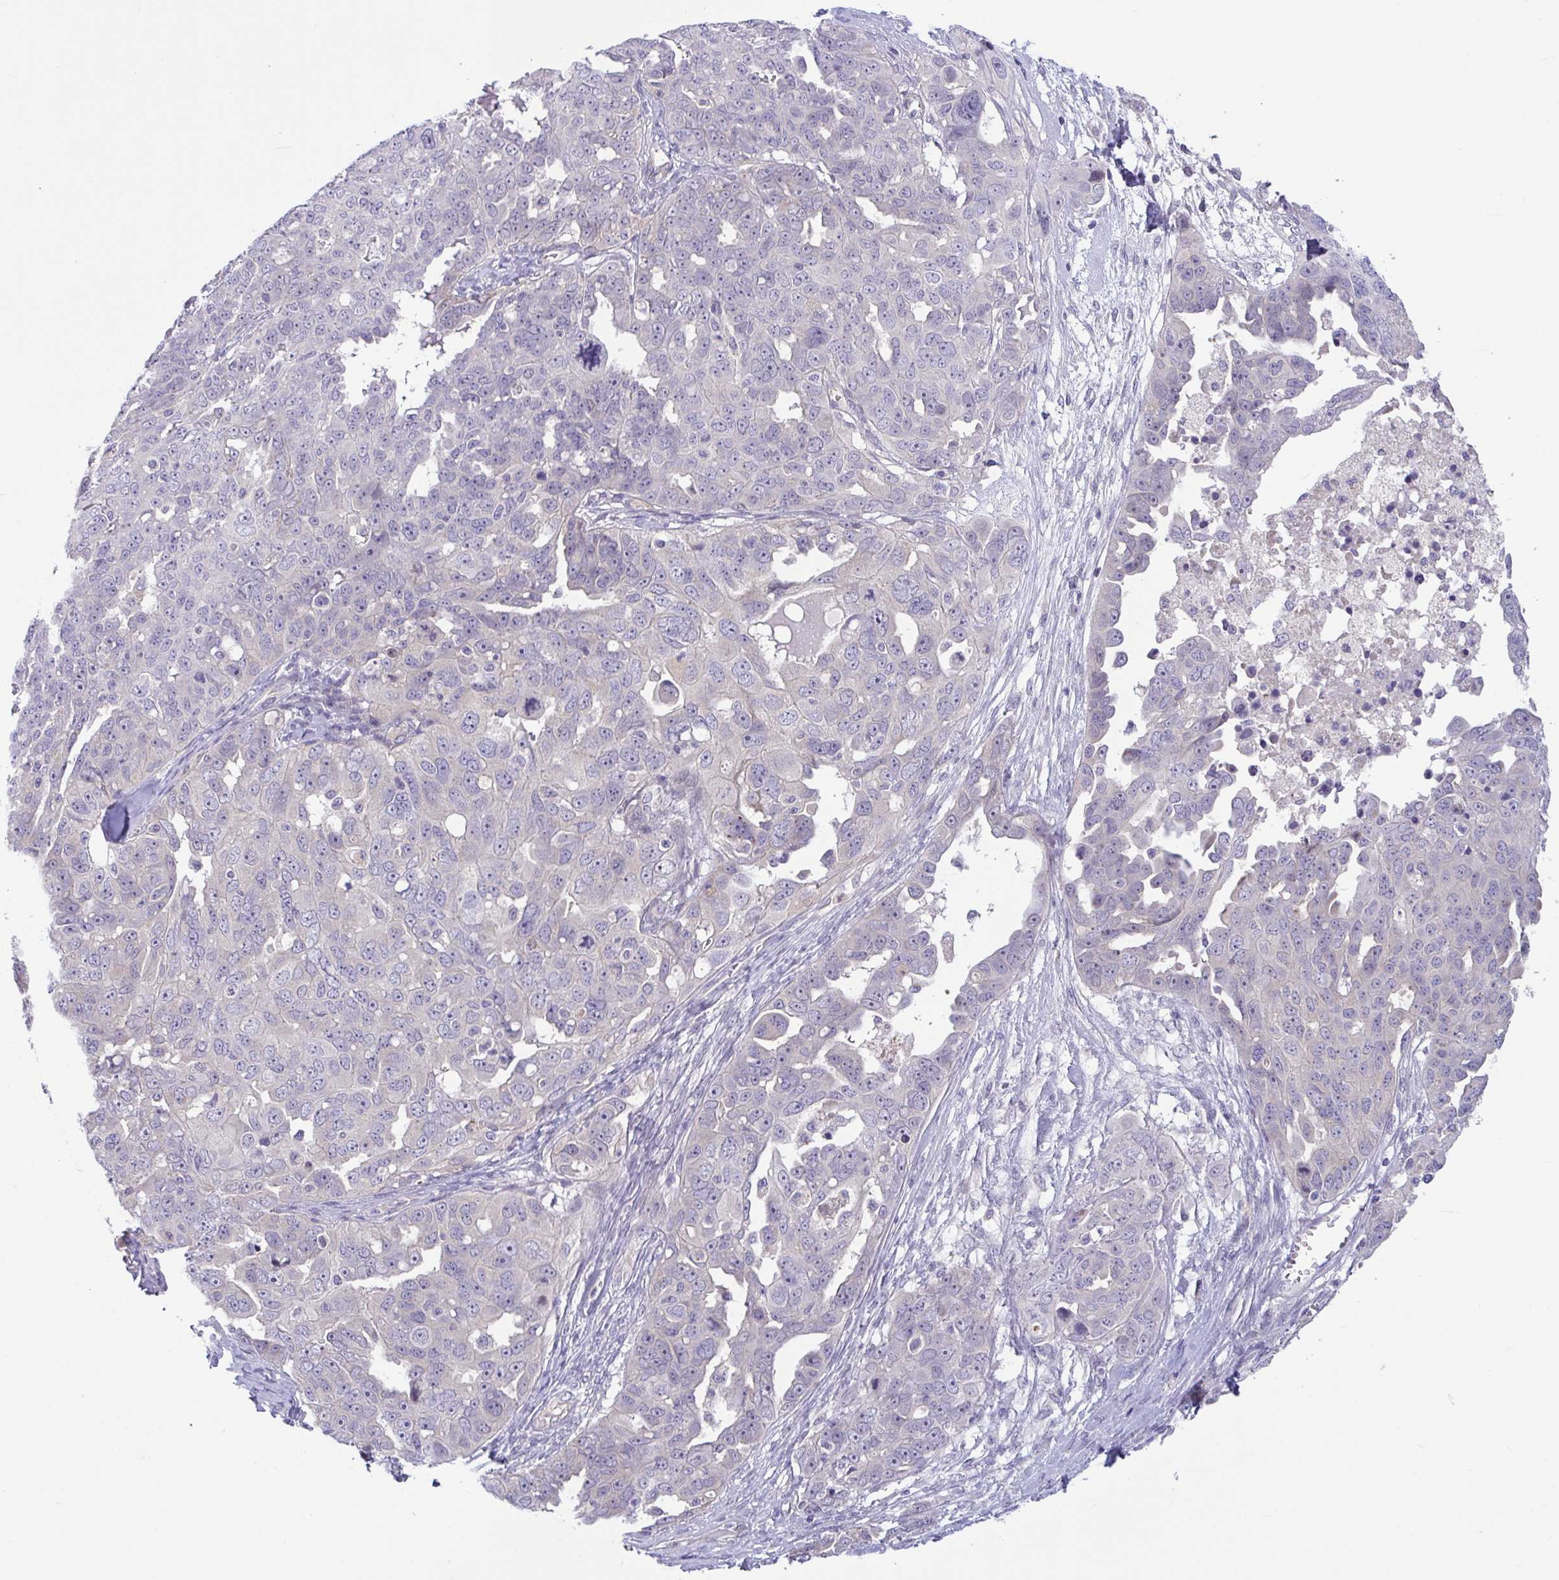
{"staining": {"intensity": "negative", "quantity": "none", "location": "none"}, "tissue": "ovarian cancer", "cell_type": "Tumor cells", "image_type": "cancer", "snomed": [{"axis": "morphology", "description": "Carcinoma, endometroid"}, {"axis": "topography", "description": "Ovary"}], "caption": "IHC image of human ovarian cancer (endometroid carcinoma) stained for a protein (brown), which demonstrates no positivity in tumor cells.", "gene": "RHOXF1", "patient": {"sex": "female", "age": 70}}